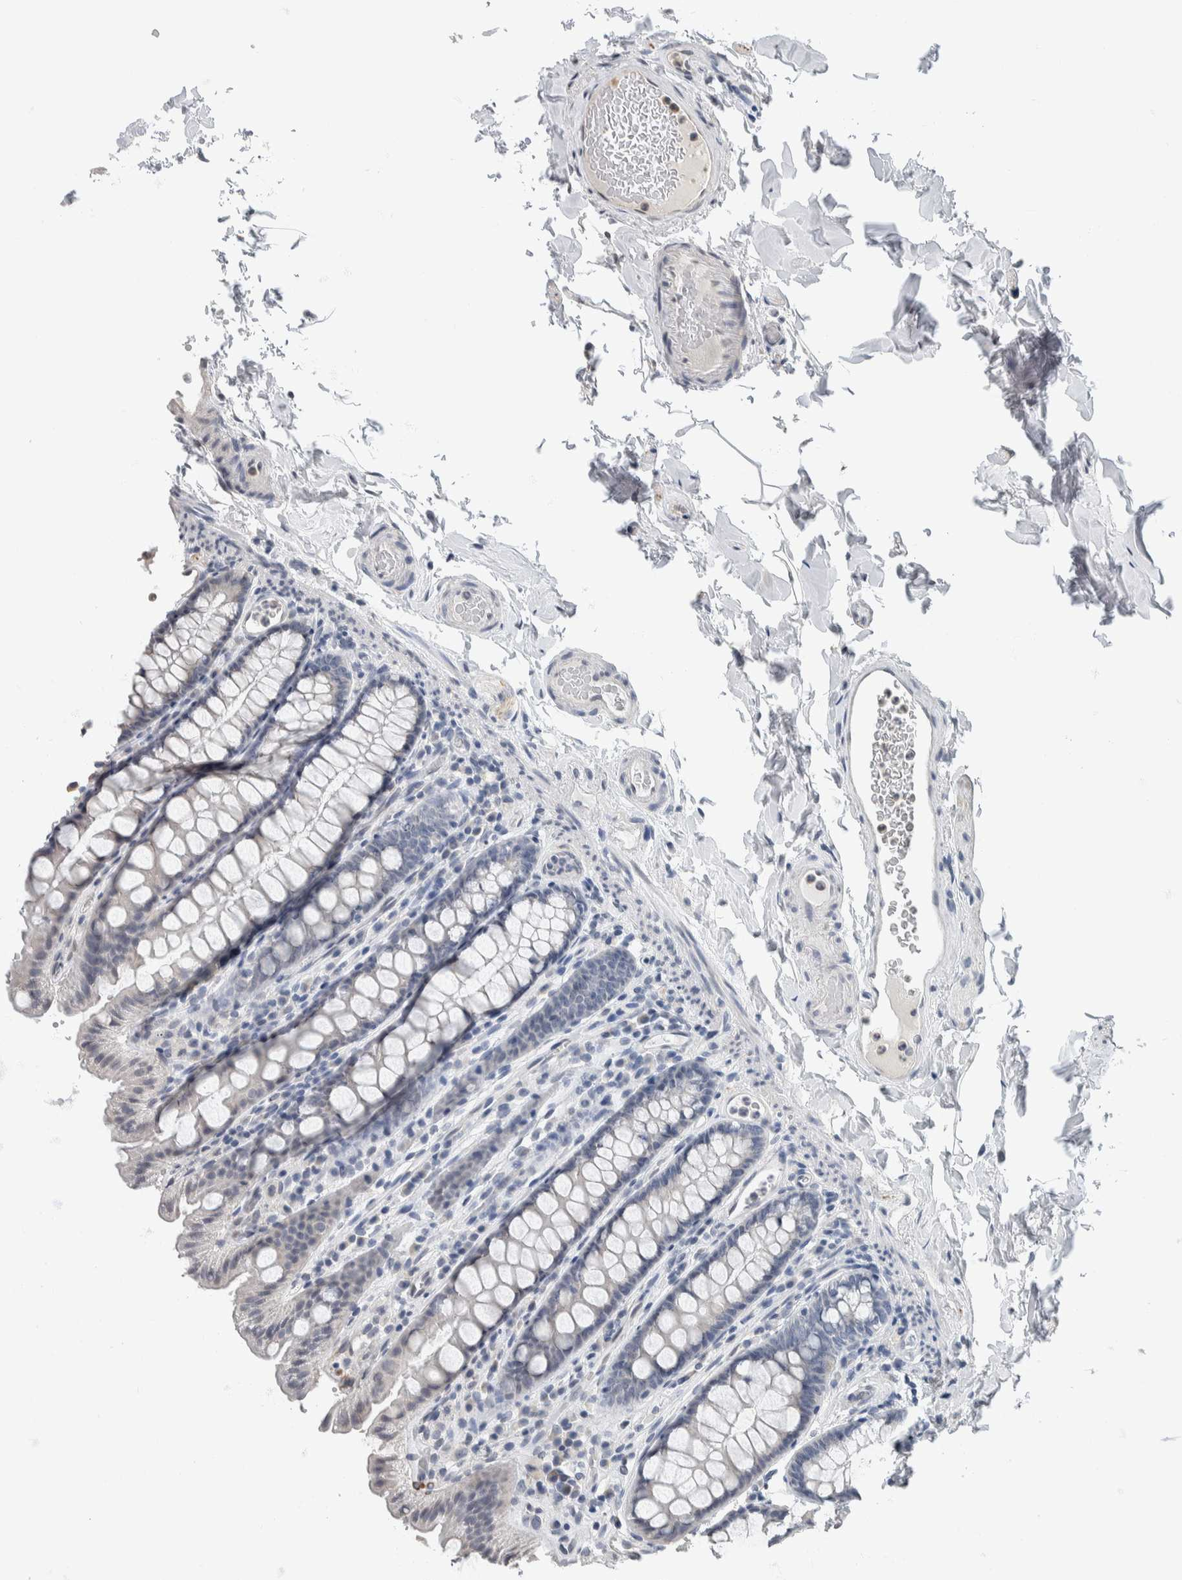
{"staining": {"intensity": "negative", "quantity": "none", "location": "none"}, "tissue": "colon", "cell_type": "Endothelial cells", "image_type": "normal", "snomed": [{"axis": "morphology", "description": "Normal tissue, NOS"}, {"axis": "topography", "description": "Colon"}, {"axis": "topography", "description": "Peripheral nerve tissue"}], "caption": "A high-resolution image shows IHC staining of normal colon, which demonstrates no significant staining in endothelial cells.", "gene": "NEFM", "patient": {"sex": "female", "age": 61}}